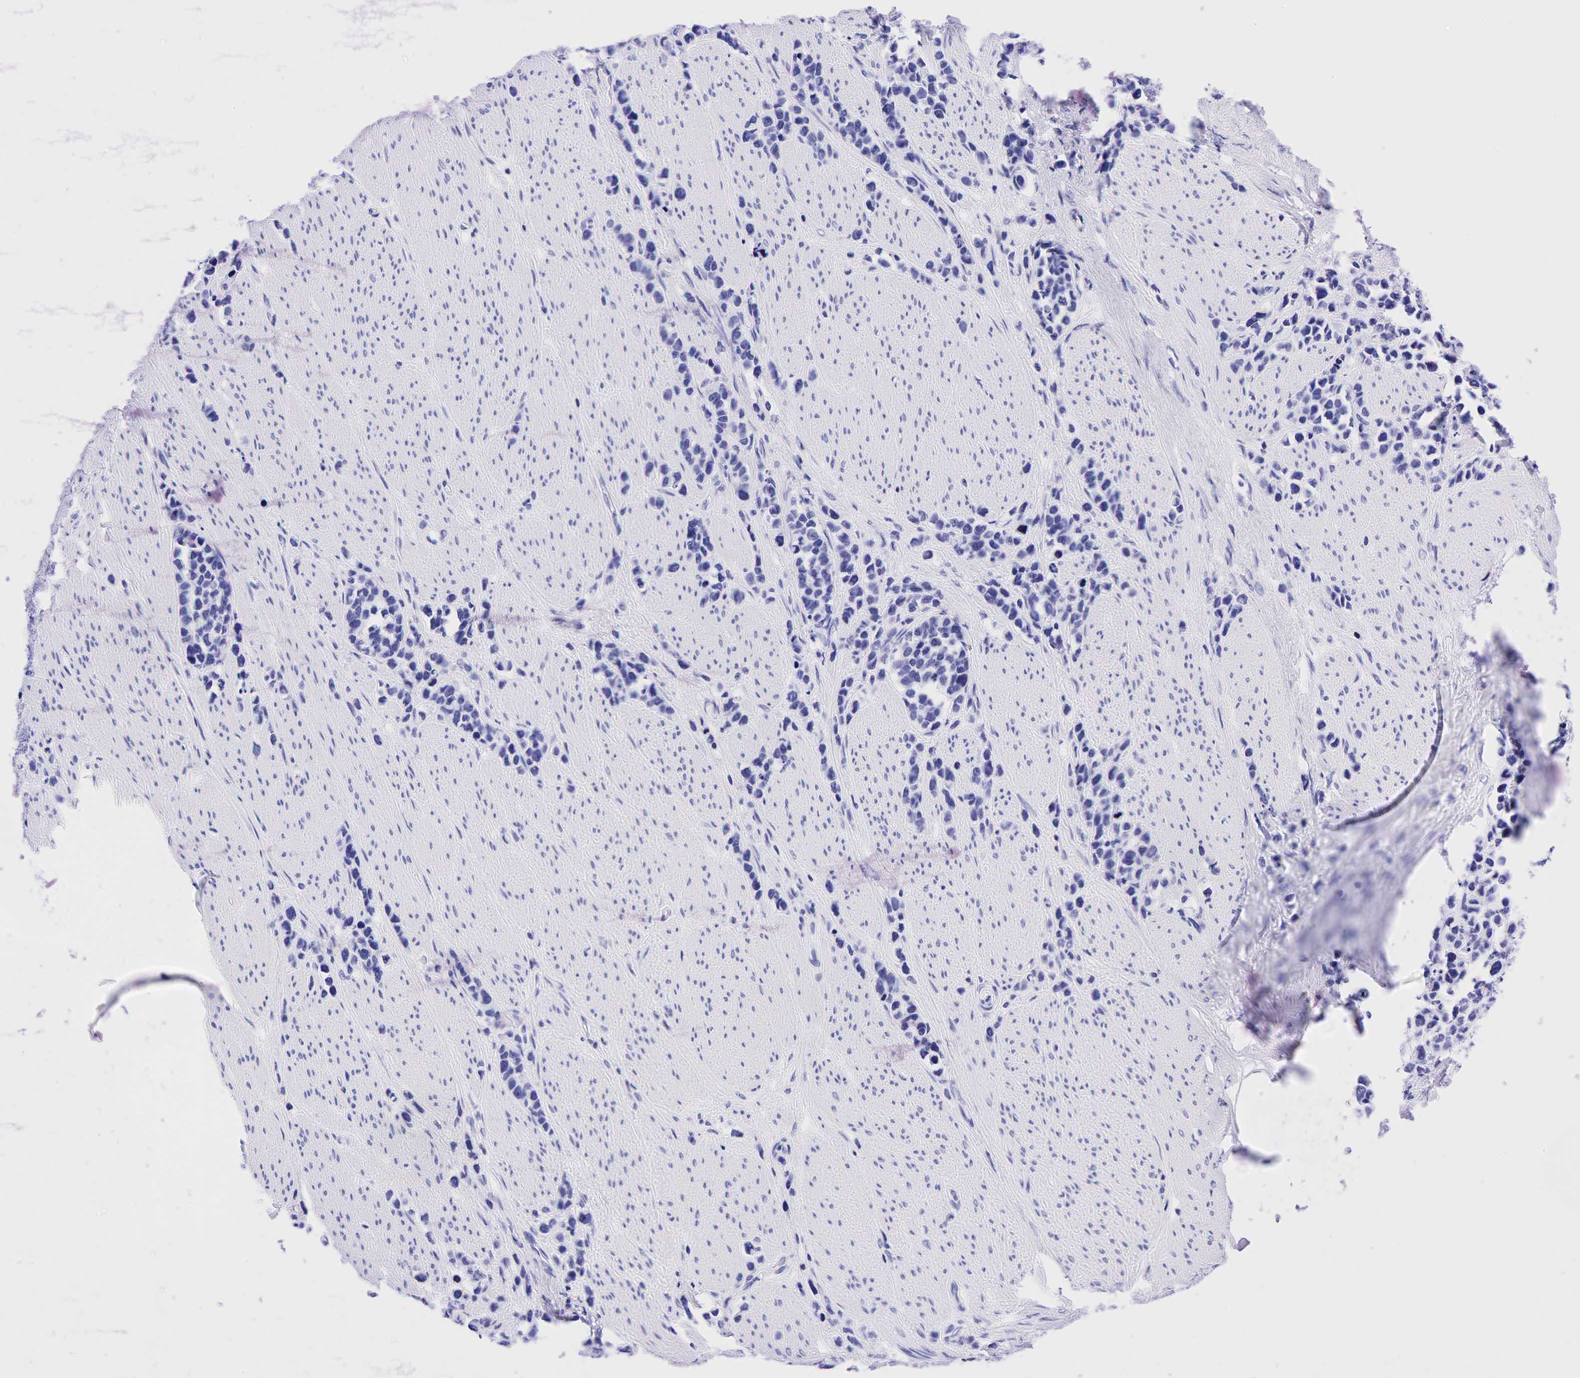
{"staining": {"intensity": "negative", "quantity": "none", "location": "none"}, "tissue": "stomach cancer", "cell_type": "Tumor cells", "image_type": "cancer", "snomed": [{"axis": "morphology", "description": "Adenocarcinoma, NOS"}, {"axis": "topography", "description": "Stomach, upper"}], "caption": "Stomach adenocarcinoma was stained to show a protein in brown. There is no significant staining in tumor cells.", "gene": "ESR1", "patient": {"sex": "male", "age": 71}}